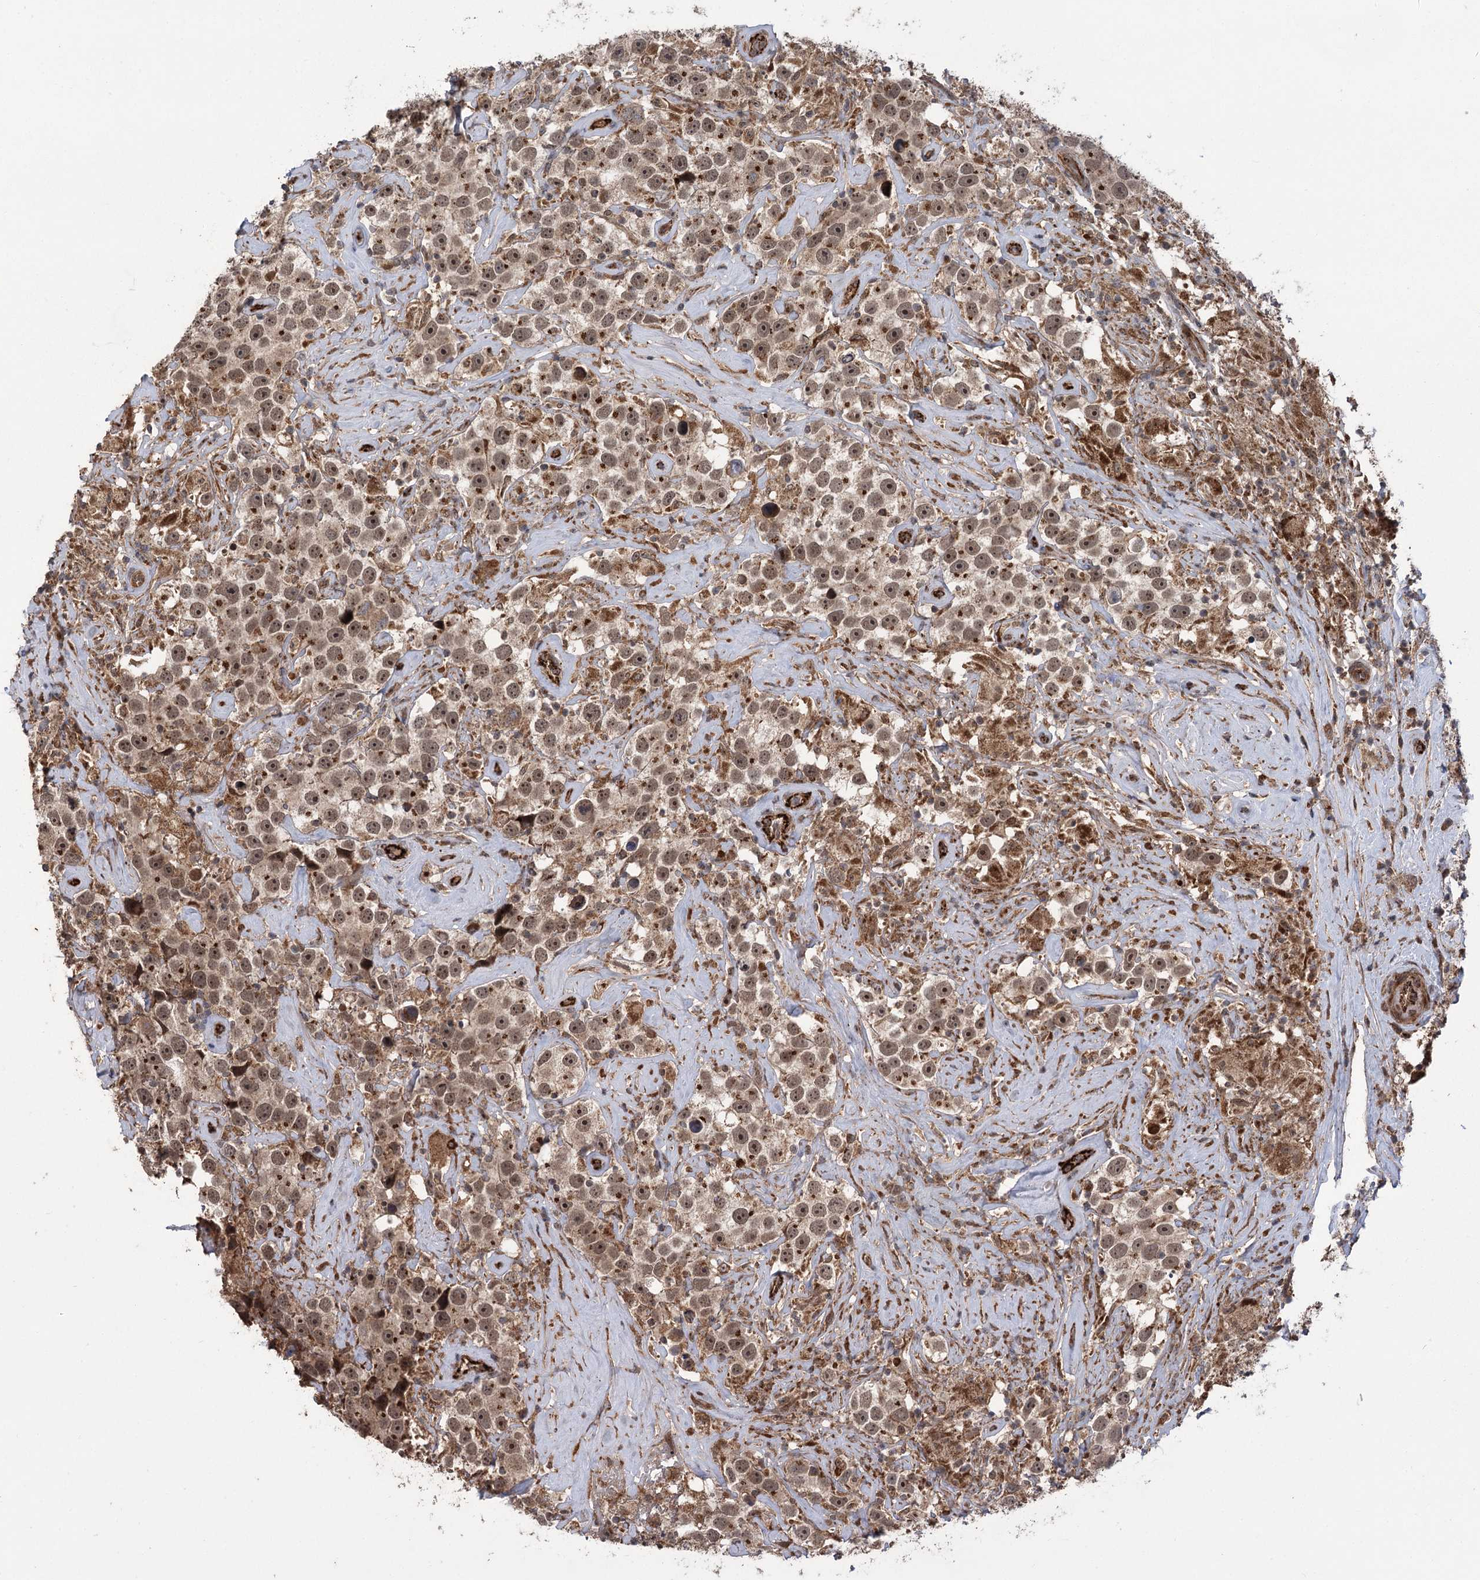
{"staining": {"intensity": "moderate", "quantity": ">75%", "location": "cytoplasmic/membranous,nuclear"}, "tissue": "testis cancer", "cell_type": "Tumor cells", "image_type": "cancer", "snomed": [{"axis": "morphology", "description": "Seminoma, NOS"}, {"axis": "topography", "description": "Testis"}], "caption": "This is a micrograph of immunohistochemistry (IHC) staining of testis cancer, which shows moderate staining in the cytoplasmic/membranous and nuclear of tumor cells.", "gene": "CARD19", "patient": {"sex": "male", "age": 49}}